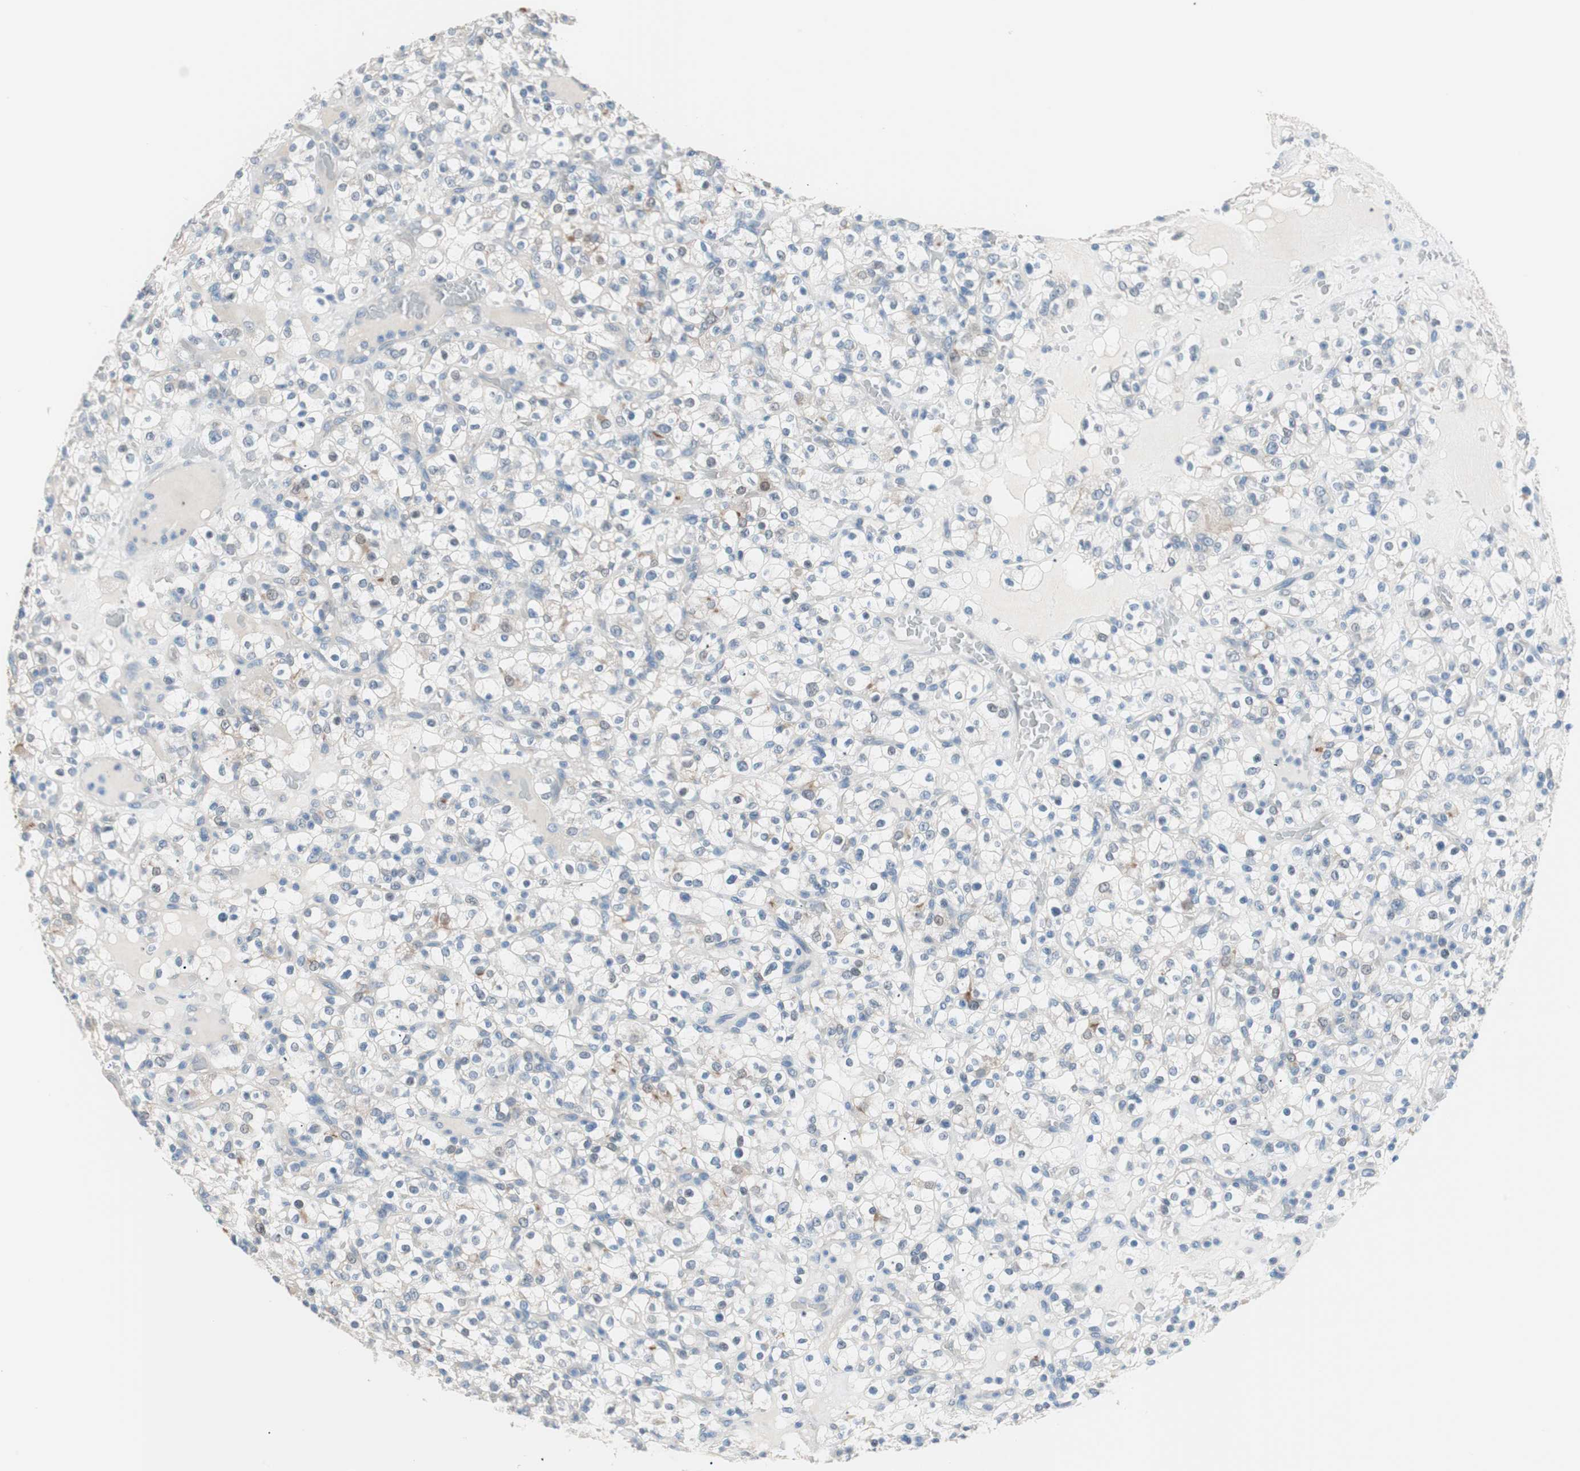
{"staining": {"intensity": "weak", "quantity": "<25%", "location": "cytoplasmic/membranous"}, "tissue": "renal cancer", "cell_type": "Tumor cells", "image_type": "cancer", "snomed": [{"axis": "morphology", "description": "Normal tissue, NOS"}, {"axis": "morphology", "description": "Adenocarcinoma, NOS"}, {"axis": "topography", "description": "Kidney"}], "caption": "IHC photomicrograph of neoplastic tissue: renal cancer stained with DAB reveals no significant protein positivity in tumor cells.", "gene": "VIL1", "patient": {"sex": "female", "age": 72}}